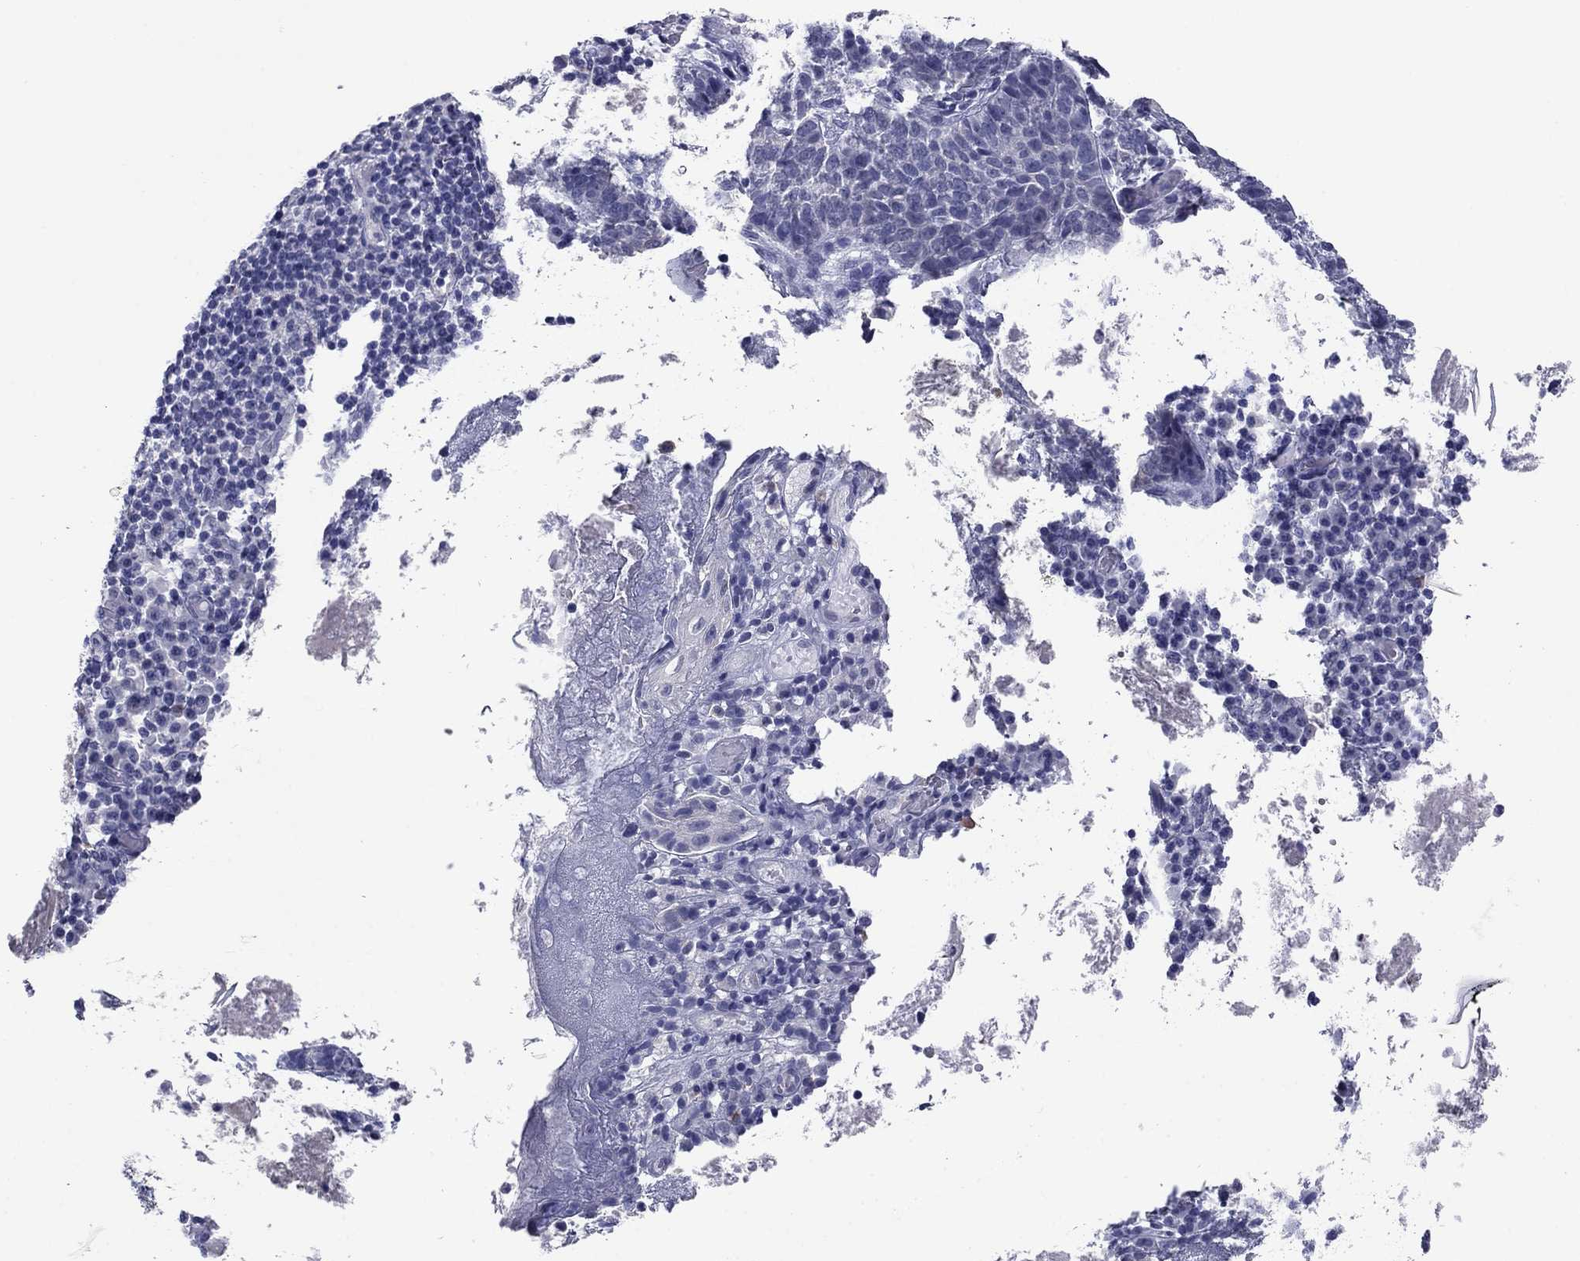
{"staining": {"intensity": "negative", "quantity": "none", "location": "none"}, "tissue": "skin cancer", "cell_type": "Tumor cells", "image_type": "cancer", "snomed": [{"axis": "morphology", "description": "Basal cell carcinoma"}, {"axis": "topography", "description": "Skin"}], "caption": "Tumor cells are negative for brown protein staining in skin cancer.", "gene": "HAO1", "patient": {"sex": "female", "age": 69}}